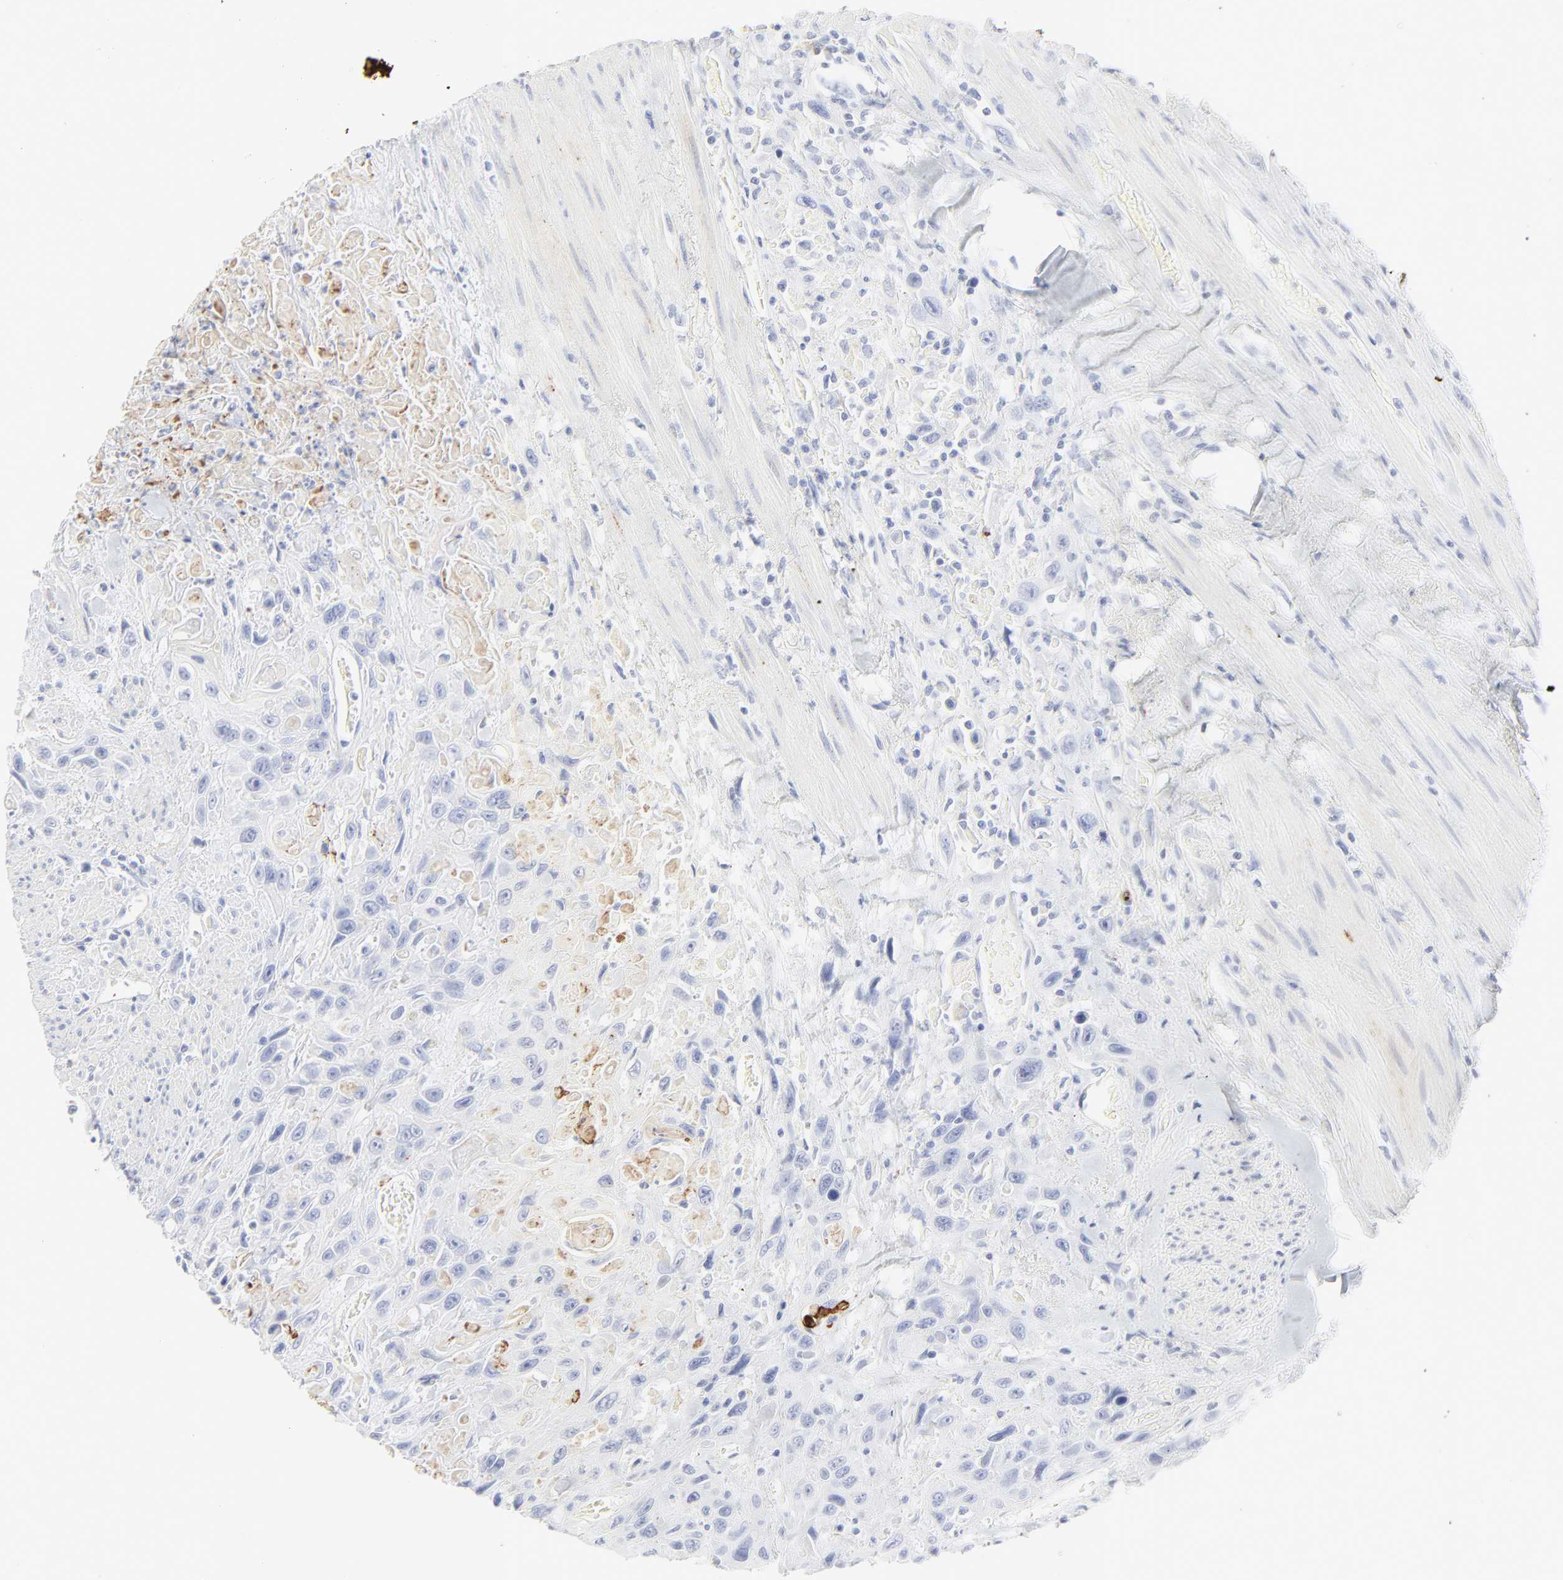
{"staining": {"intensity": "negative", "quantity": "none", "location": "none"}, "tissue": "urothelial cancer", "cell_type": "Tumor cells", "image_type": "cancer", "snomed": [{"axis": "morphology", "description": "Urothelial carcinoma, High grade"}, {"axis": "topography", "description": "Urinary bladder"}], "caption": "Immunohistochemistry (IHC) micrograph of urothelial carcinoma (high-grade) stained for a protein (brown), which demonstrates no positivity in tumor cells.", "gene": "CCR7", "patient": {"sex": "female", "age": 84}}